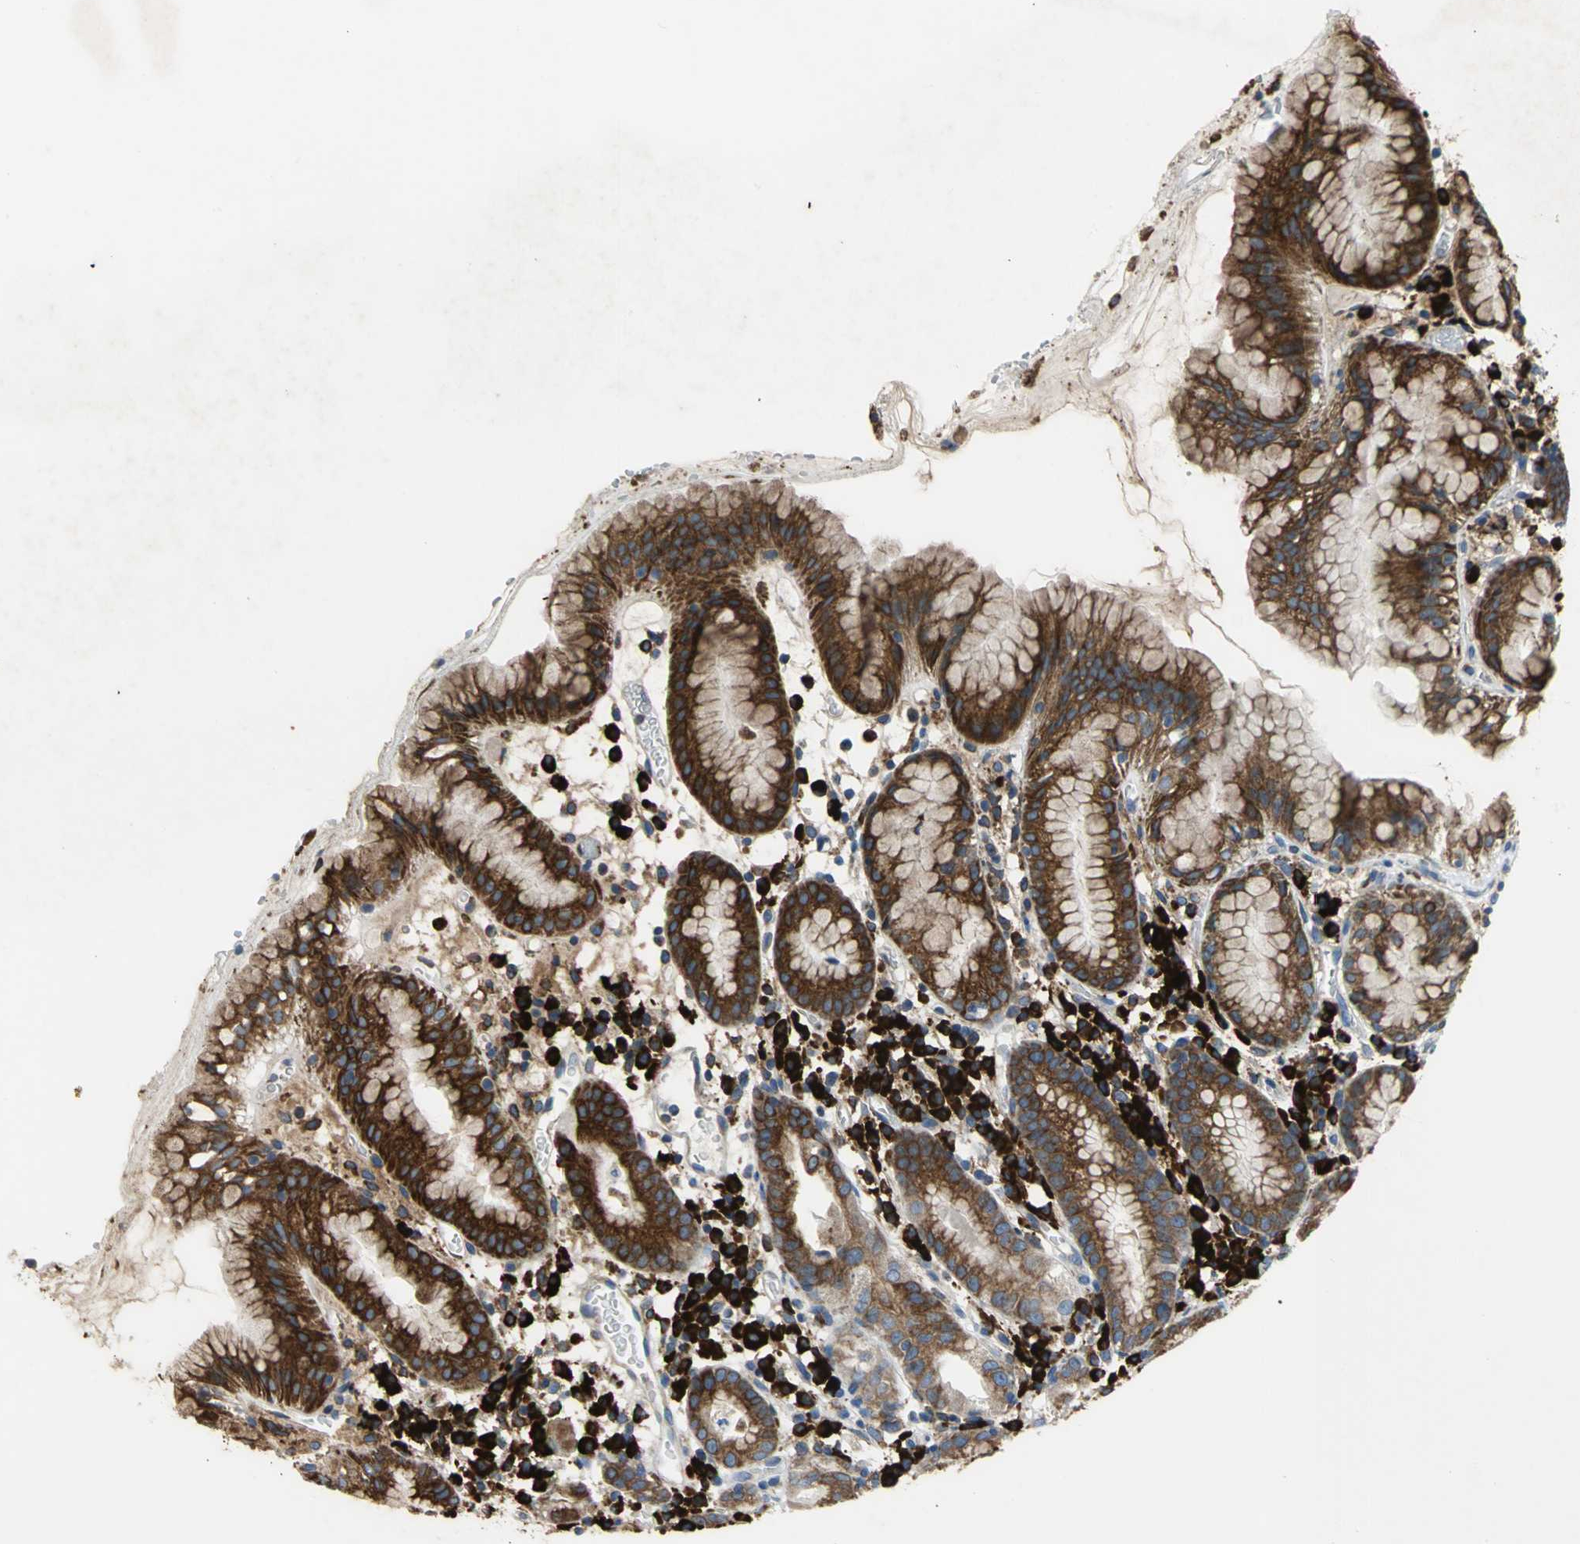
{"staining": {"intensity": "strong", "quantity": ">75%", "location": "cytoplasmic/membranous"}, "tissue": "stomach", "cell_type": "Glandular cells", "image_type": "normal", "snomed": [{"axis": "morphology", "description": "Normal tissue, NOS"}, {"axis": "topography", "description": "Stomach"}, {"axis": "topography", "description": "Stomach, lower"}], "caption": "Immunohistochemistry (IHC) (DAB (3,3'-diaminobenzidine)) staining of normal human stomach displays strong cytoplasmic/membranous protein staining in approximately >75% of glandular cells. (Stains: DAB in brown, nuclei in blue, Microscopy: brightfield microscopy at high magnification).", "gene": "SDF2L1", "patient": {"sex": "female", "age": 75}}